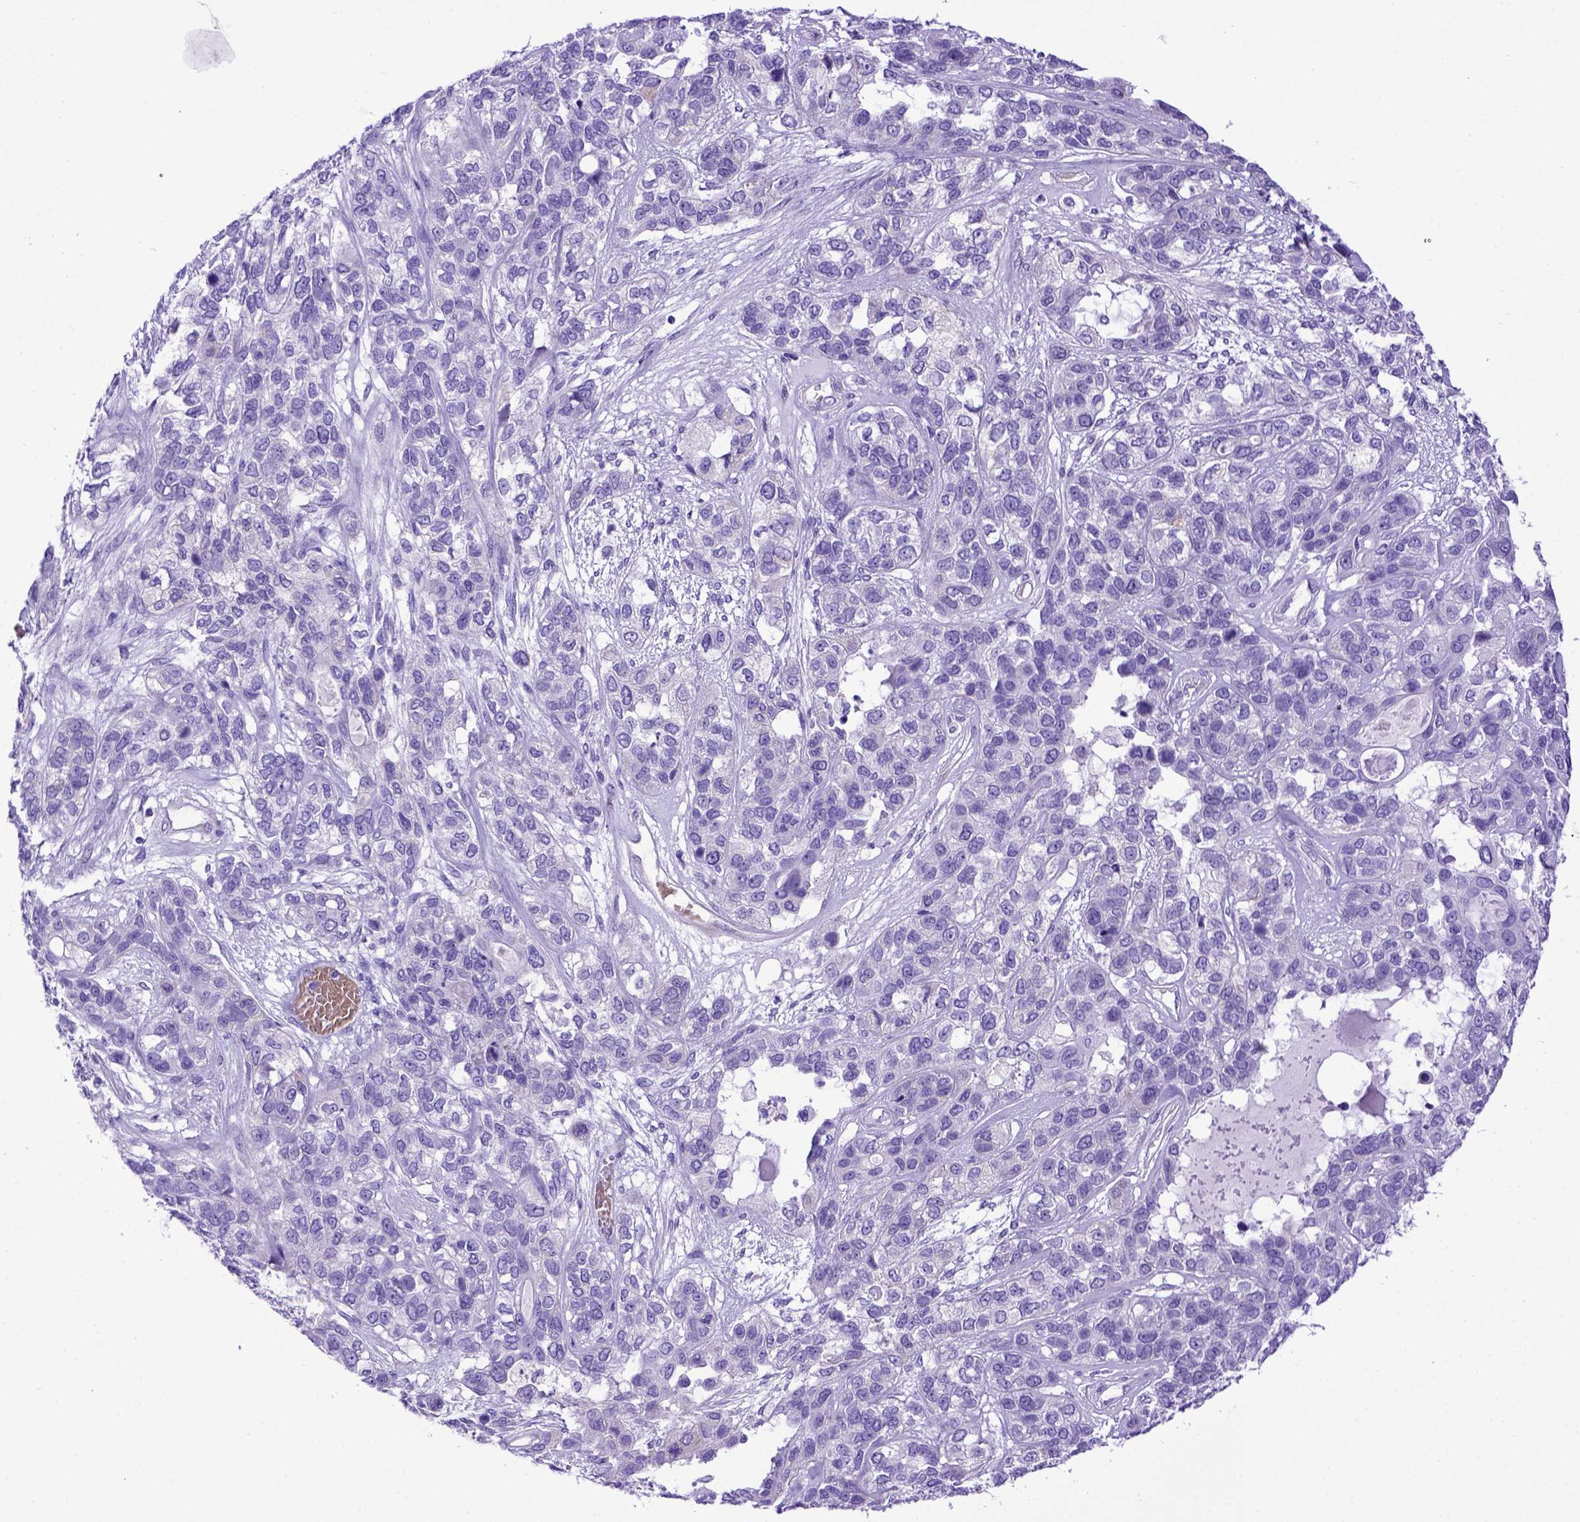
{"staining": {"intensity": "negative", "quantity": "none", "location": "none"}, "tissue": "lung cancer", "cell_type": "Tumor cells", "image_type": "cancer", "snomed": [{"axis": "morphology", "description": "Squamous cell carcinoma, NOS"}, {"axis": "topography", "description": "Lung"}], "caption": "Protein analysis of squamous cell carcinoma (lung) displays no significant staining in tumor cells.", "gene": "MEOX2", "patient": {"sex": "female", "age": 70}}